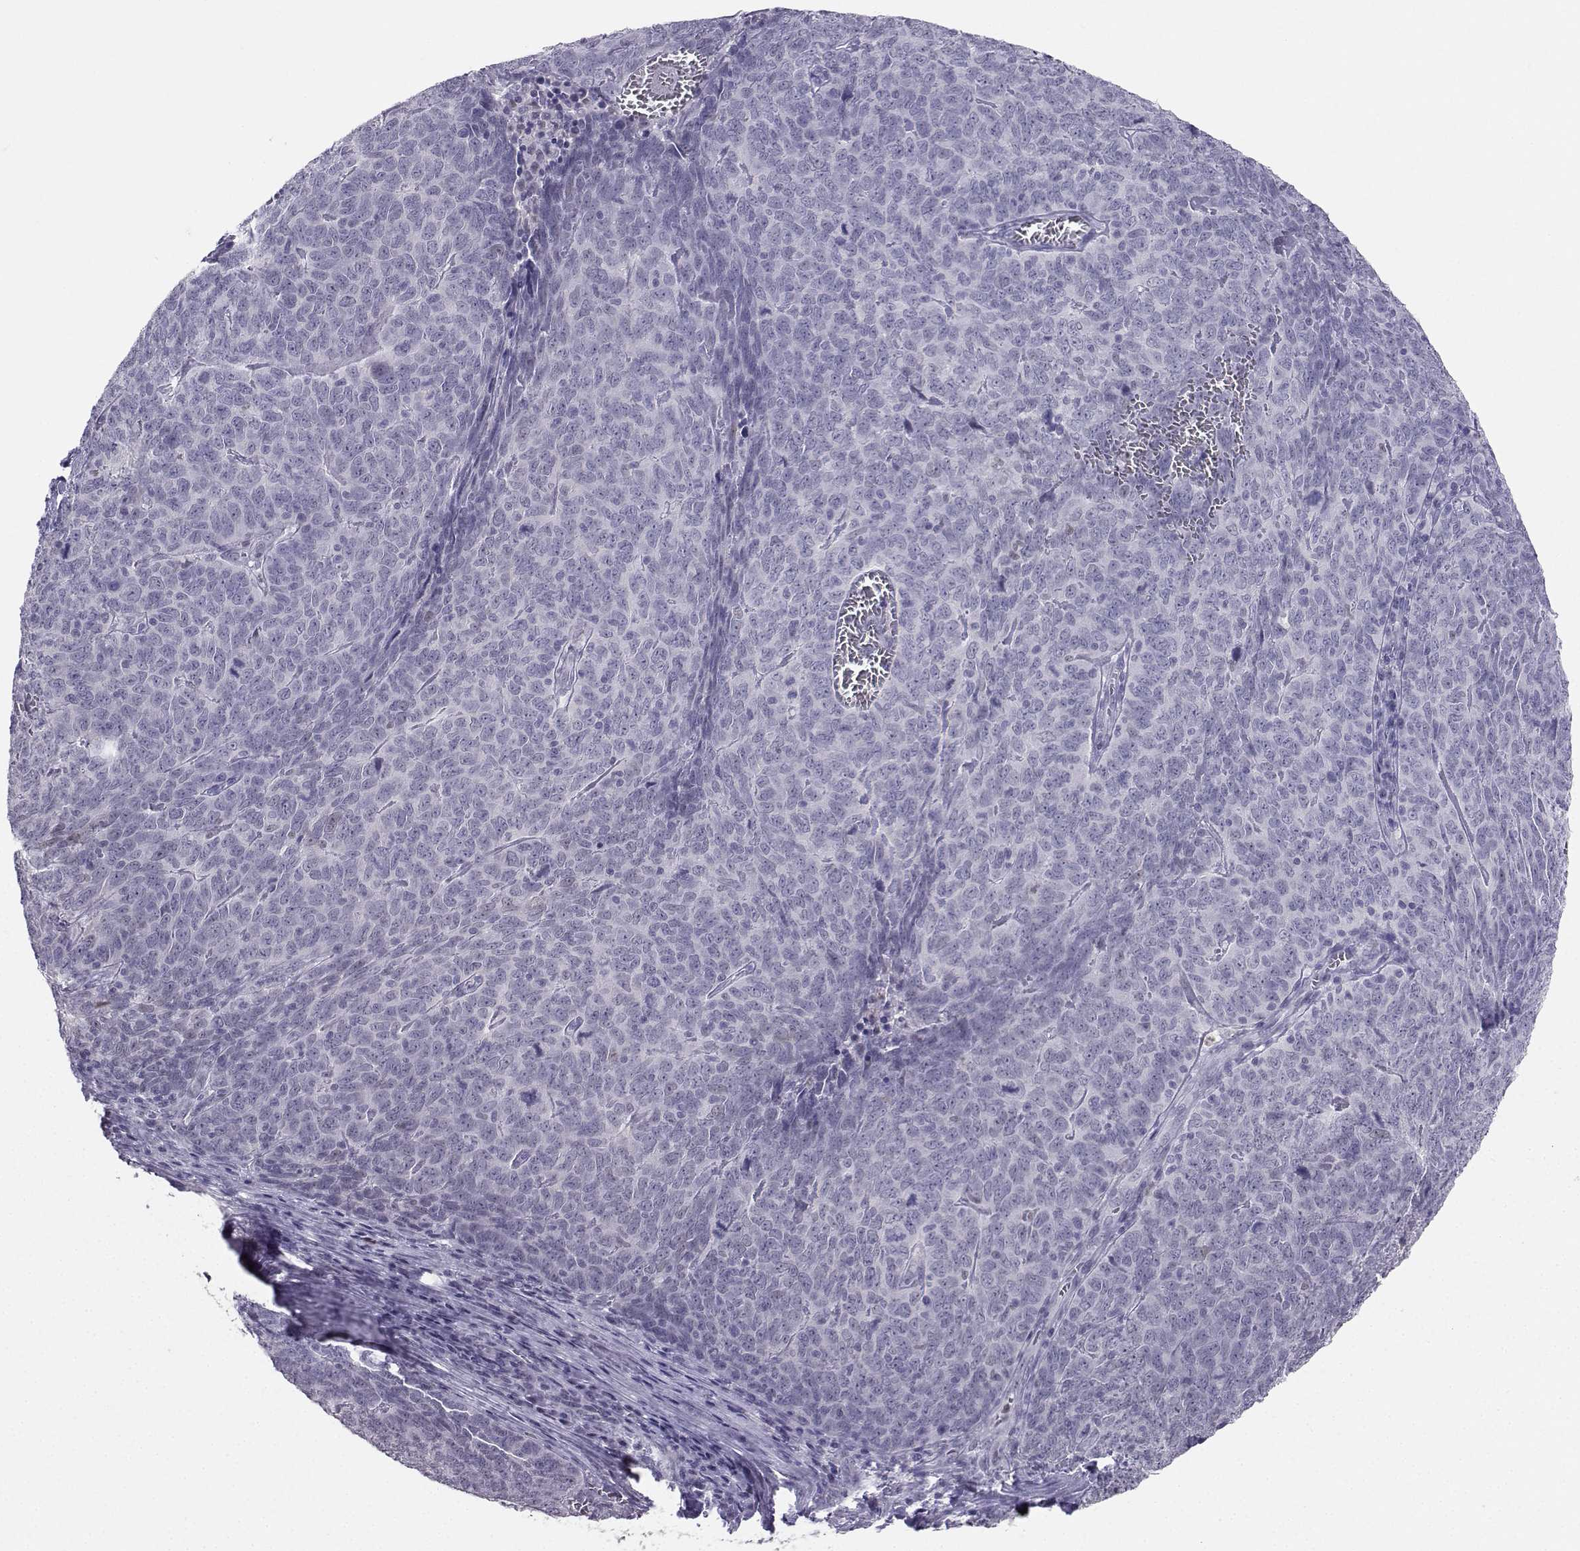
{"staining": {"intensity": "negative", "quantity": "none", "location": "none"}, "tissue": "skin cancer", "cell_type": "Tumor cells", "image_type": "cancer", "snomed": [{"axis": "morphology", "description": "Squamous cell carcinoma, NOS"}, {"axis": "topography", "description": "Skin"}, {"axis": "topography", "description": "Anal"}], "caption": "A photomicrograph of skin squamous cell carcinoma stained for a protein displays no brown staining in tumor cells.", "gene": "TEDC2", "patient": {"sex": "female", "age": 51}}